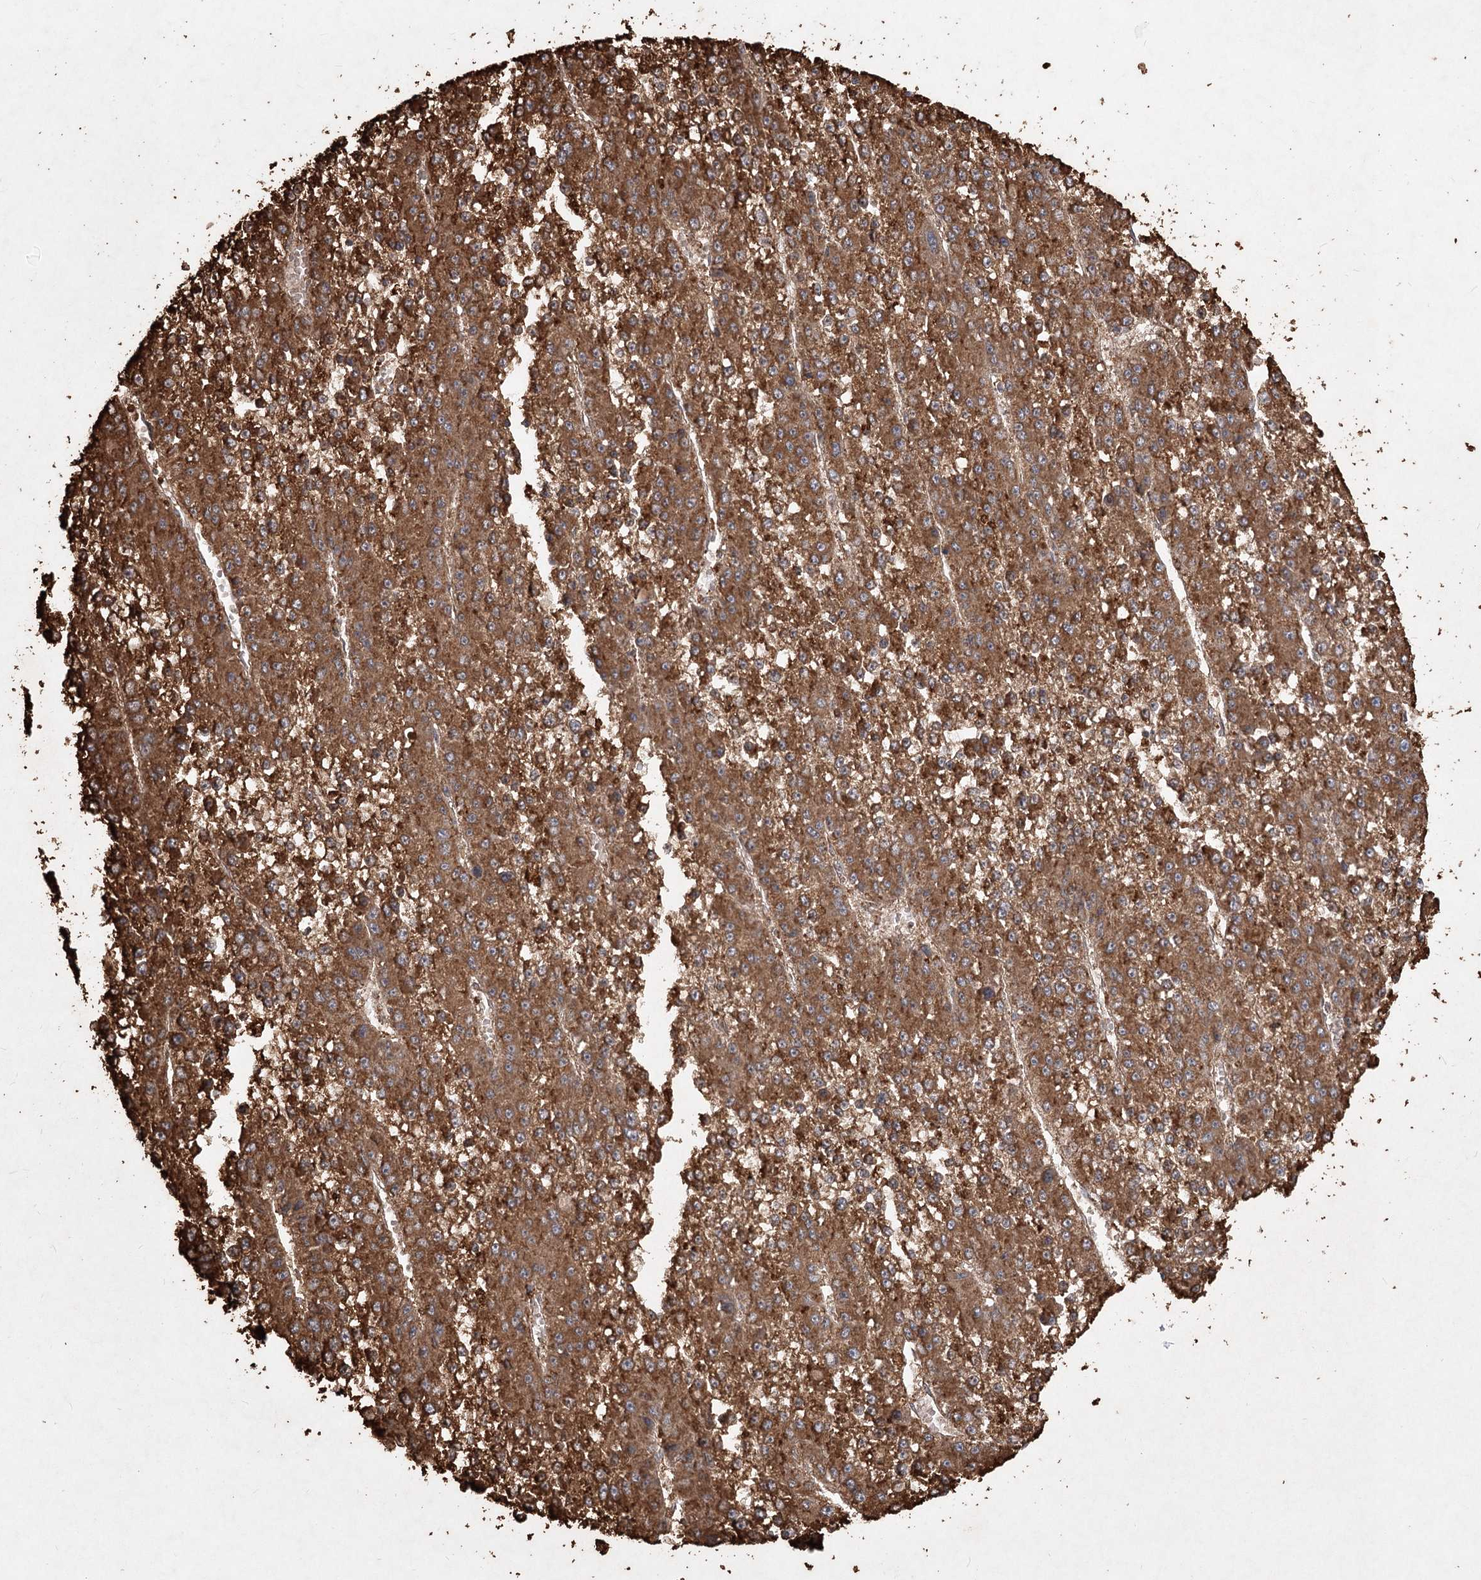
{"staining": {"intensity": "strong", "quantity": ">75%", "location": "cytoplasmic/membranous"}, "tissue": "liver cancer", "cell_type": "Tumor cells", "image_type": "cancer", "snomed": [{"axis": "morphology", "description": "Carcinoma, Hepatocellular, NOS"}, {"axis": "topography", "description": "Liver"}], "caption": "A histopathology image of human liver cancer (hepatocellular carcinoma) stained for a protein displays strong cytoplasmic/membranous brown staining in tumor cells.", "gene": "PIK3C2A", "patient": {"sex": "female", "age": 73}}